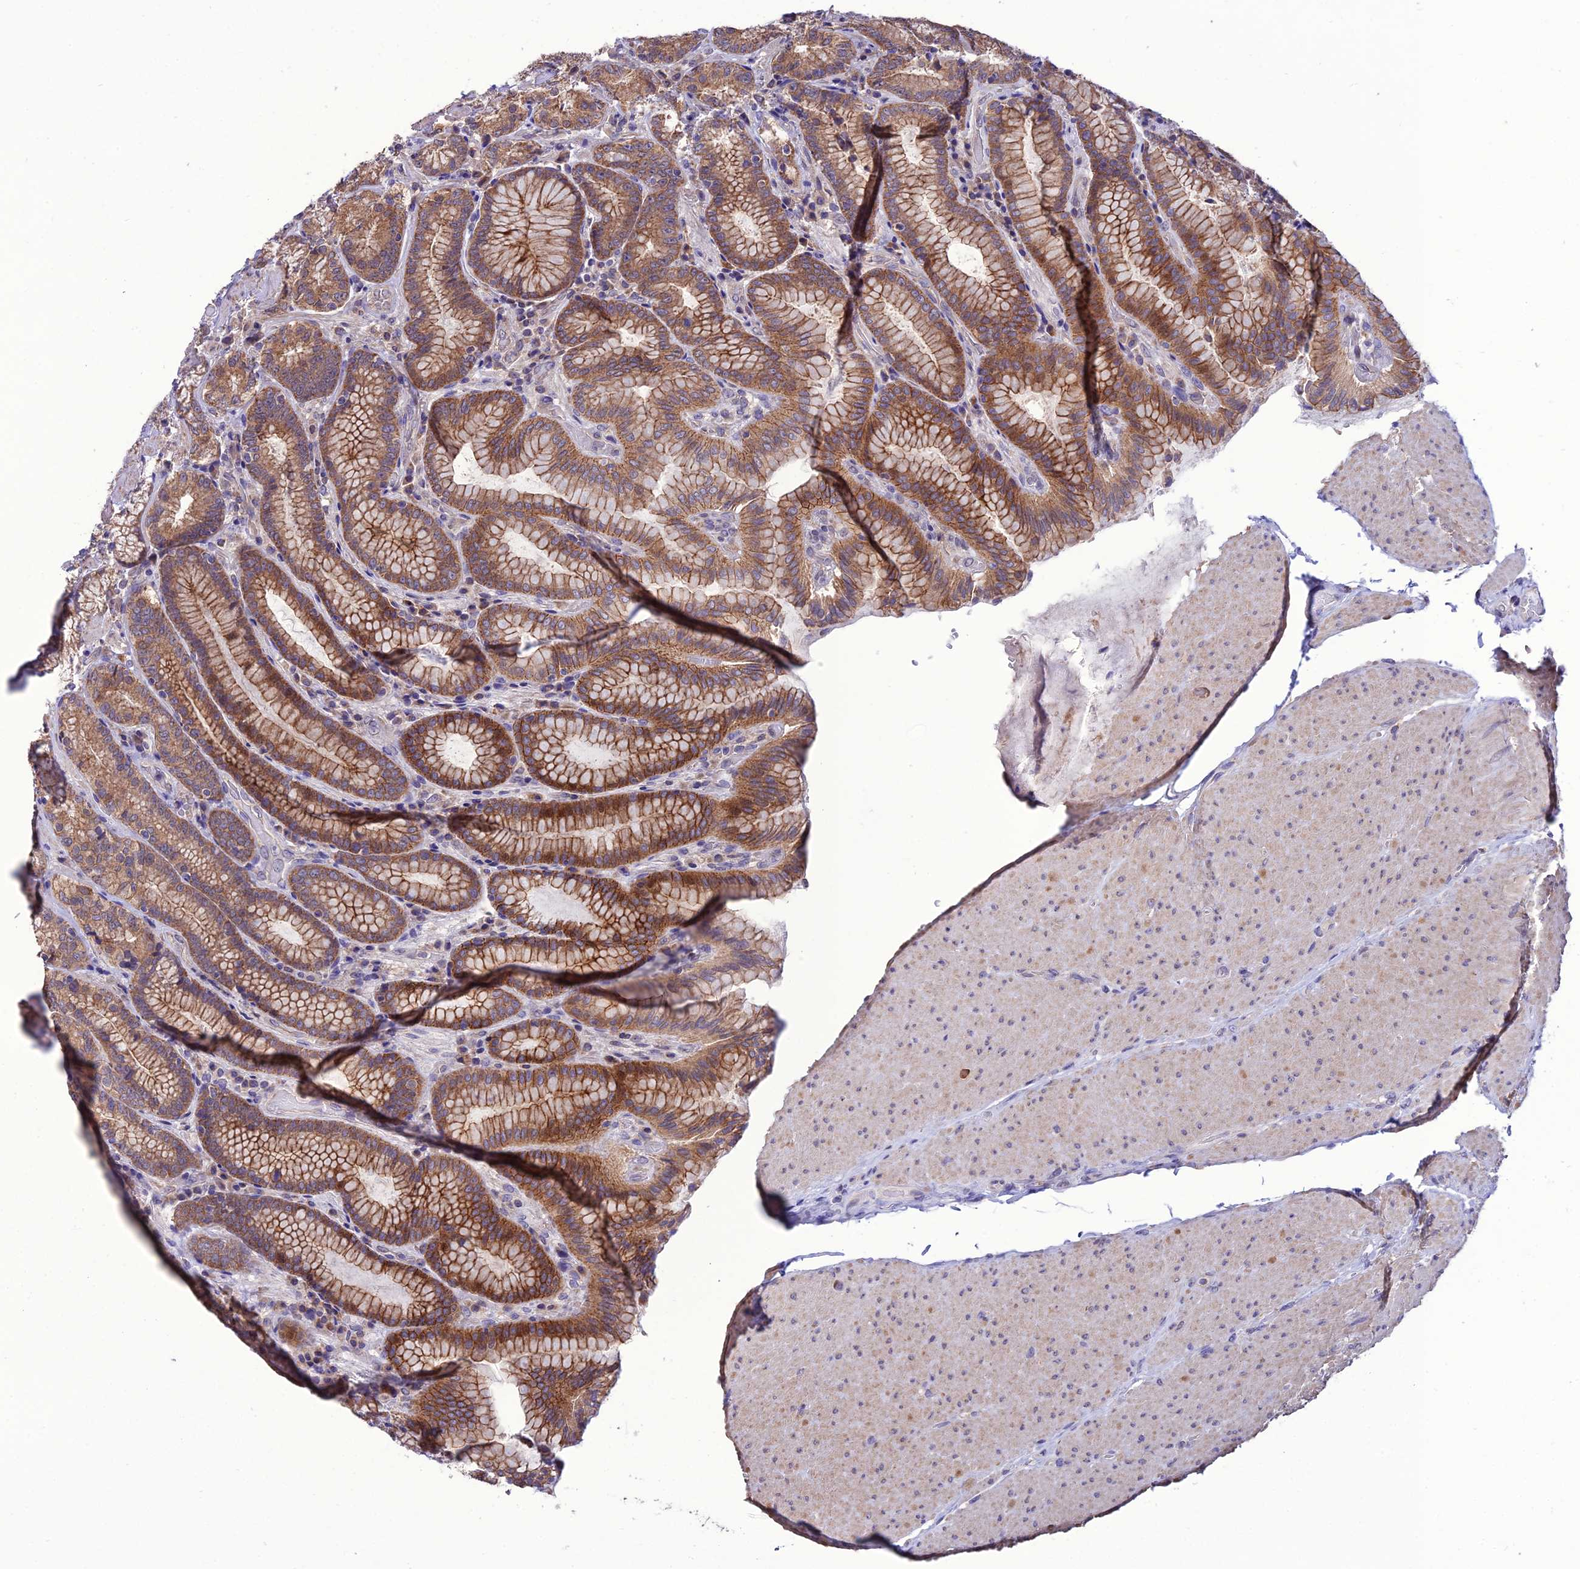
{"staining": {"intensity": "moderate", "quantity": ">75%", "location": "cytoplasmic/membranous"}, "tissue": "stomach", "cell_type": "Glandular cells", "image_type": "normal", "snomed": [{"axis": "morphology", "description": "Normal tissue, NOS"}, {"axis": "topography", "description": "Stomach, upper"}, {"axis": "topography", "description": "Stomach, lower"}], "caption": "IHC staining of benign stomach, which exhibits medium levels of moderate cytoplasmic/membranous expression in about >75% of glandular cells indicating moderate cytoplasmic/membranous protein positivity. The staining was performed using DAB (3,3'-diaminobenzidine) (brown) for protein detection and nuclei were counterstained in hematoxylin (blue).", "gene": "HOGA1", "patient": {"sex": "female", "age": 76}}